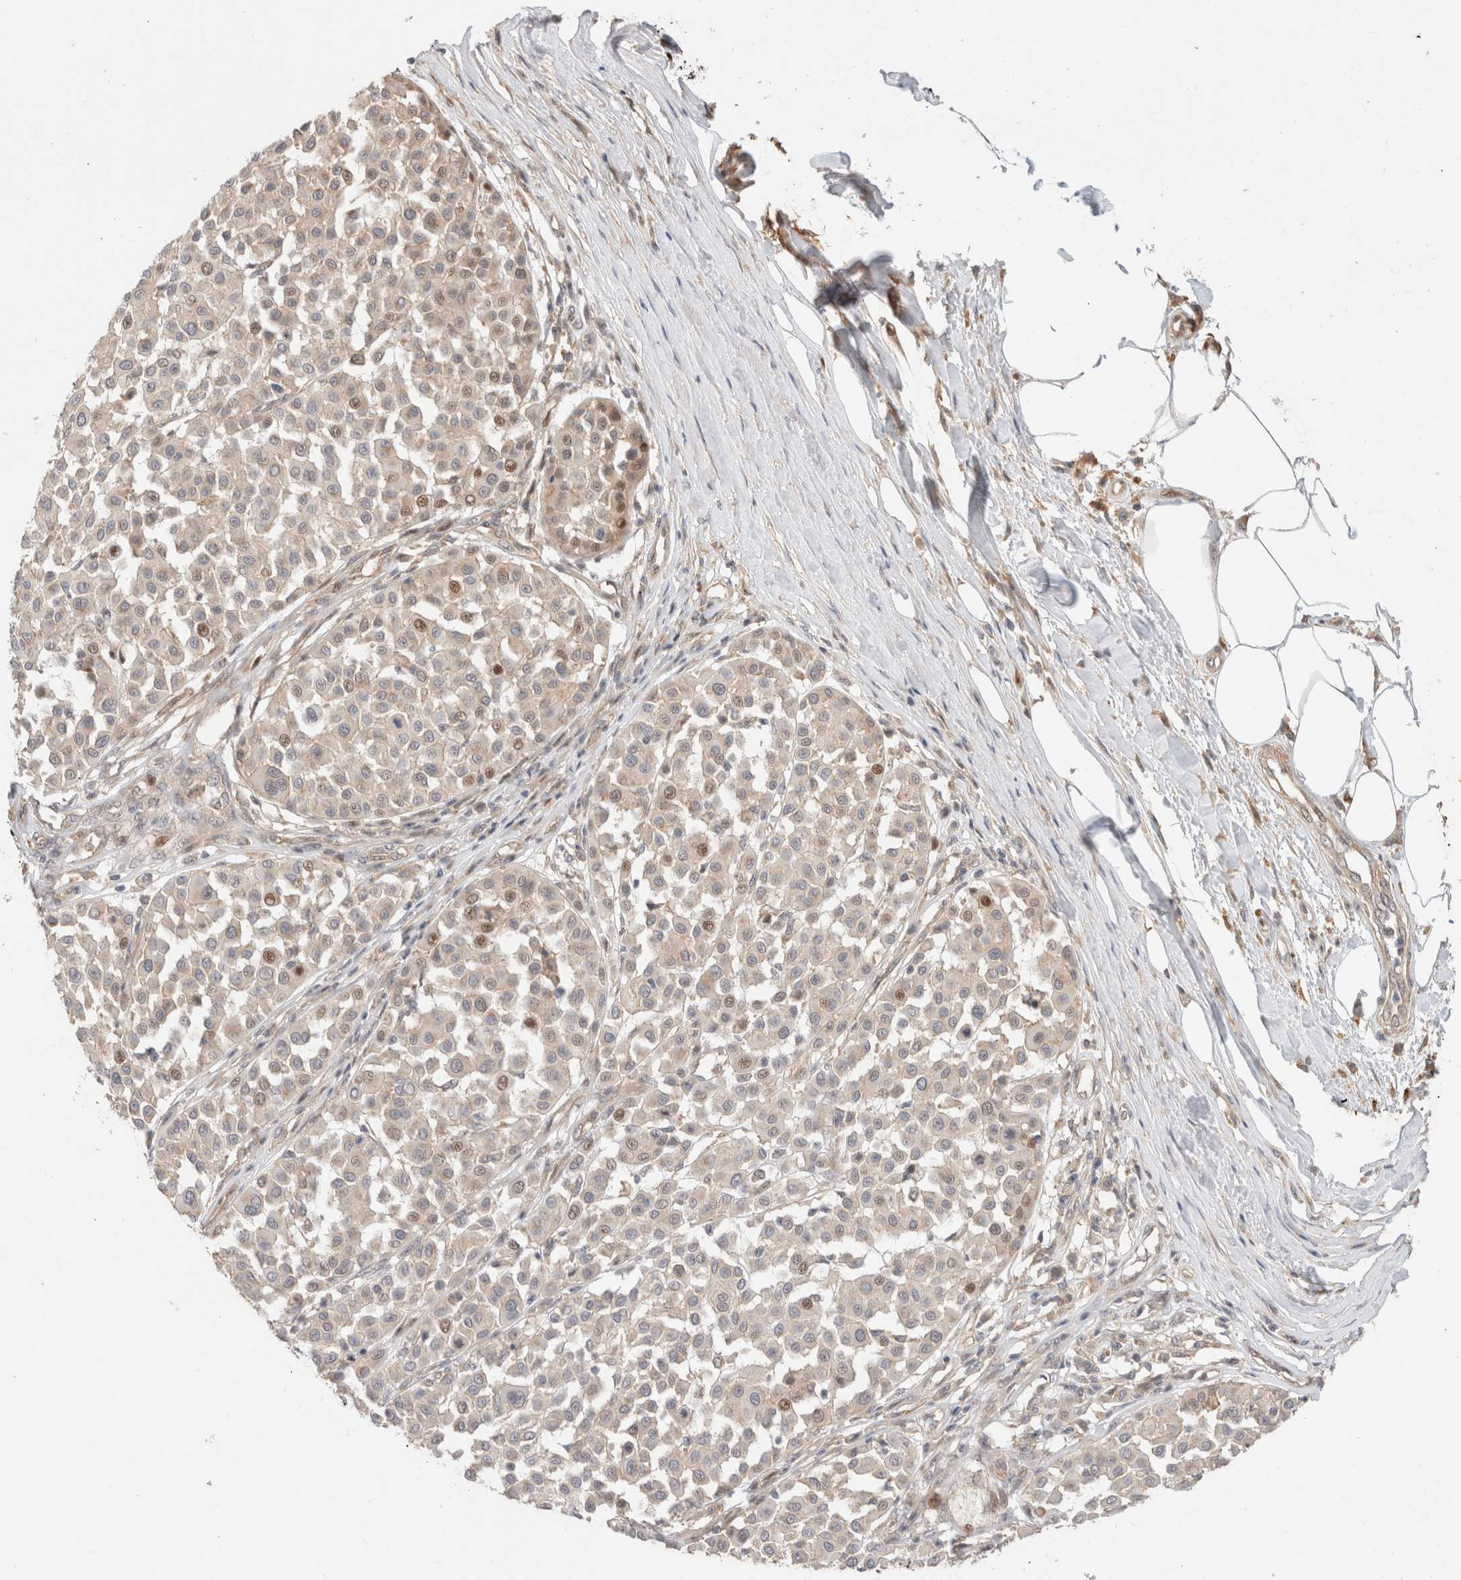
{"staining": {"intensity": "moderate", "quantity": "<25%", "location": "nuclear"}, "tissue": "melanoma", "cell_type": "Tumor cells", "image_type": "cancer", "snomed": [{"axis": "morphology", "description": "Malignant melanoma, Metastatic site"}, {"axis": "topography", "description": "Soft tissue"}], "caption": "Protein expression analysis of human melanoma reveals moderate nuclear positivity in approximately <25% of tumor cells.", "gene": "ID3", "patient": {"sex": "male", "age": 41}}